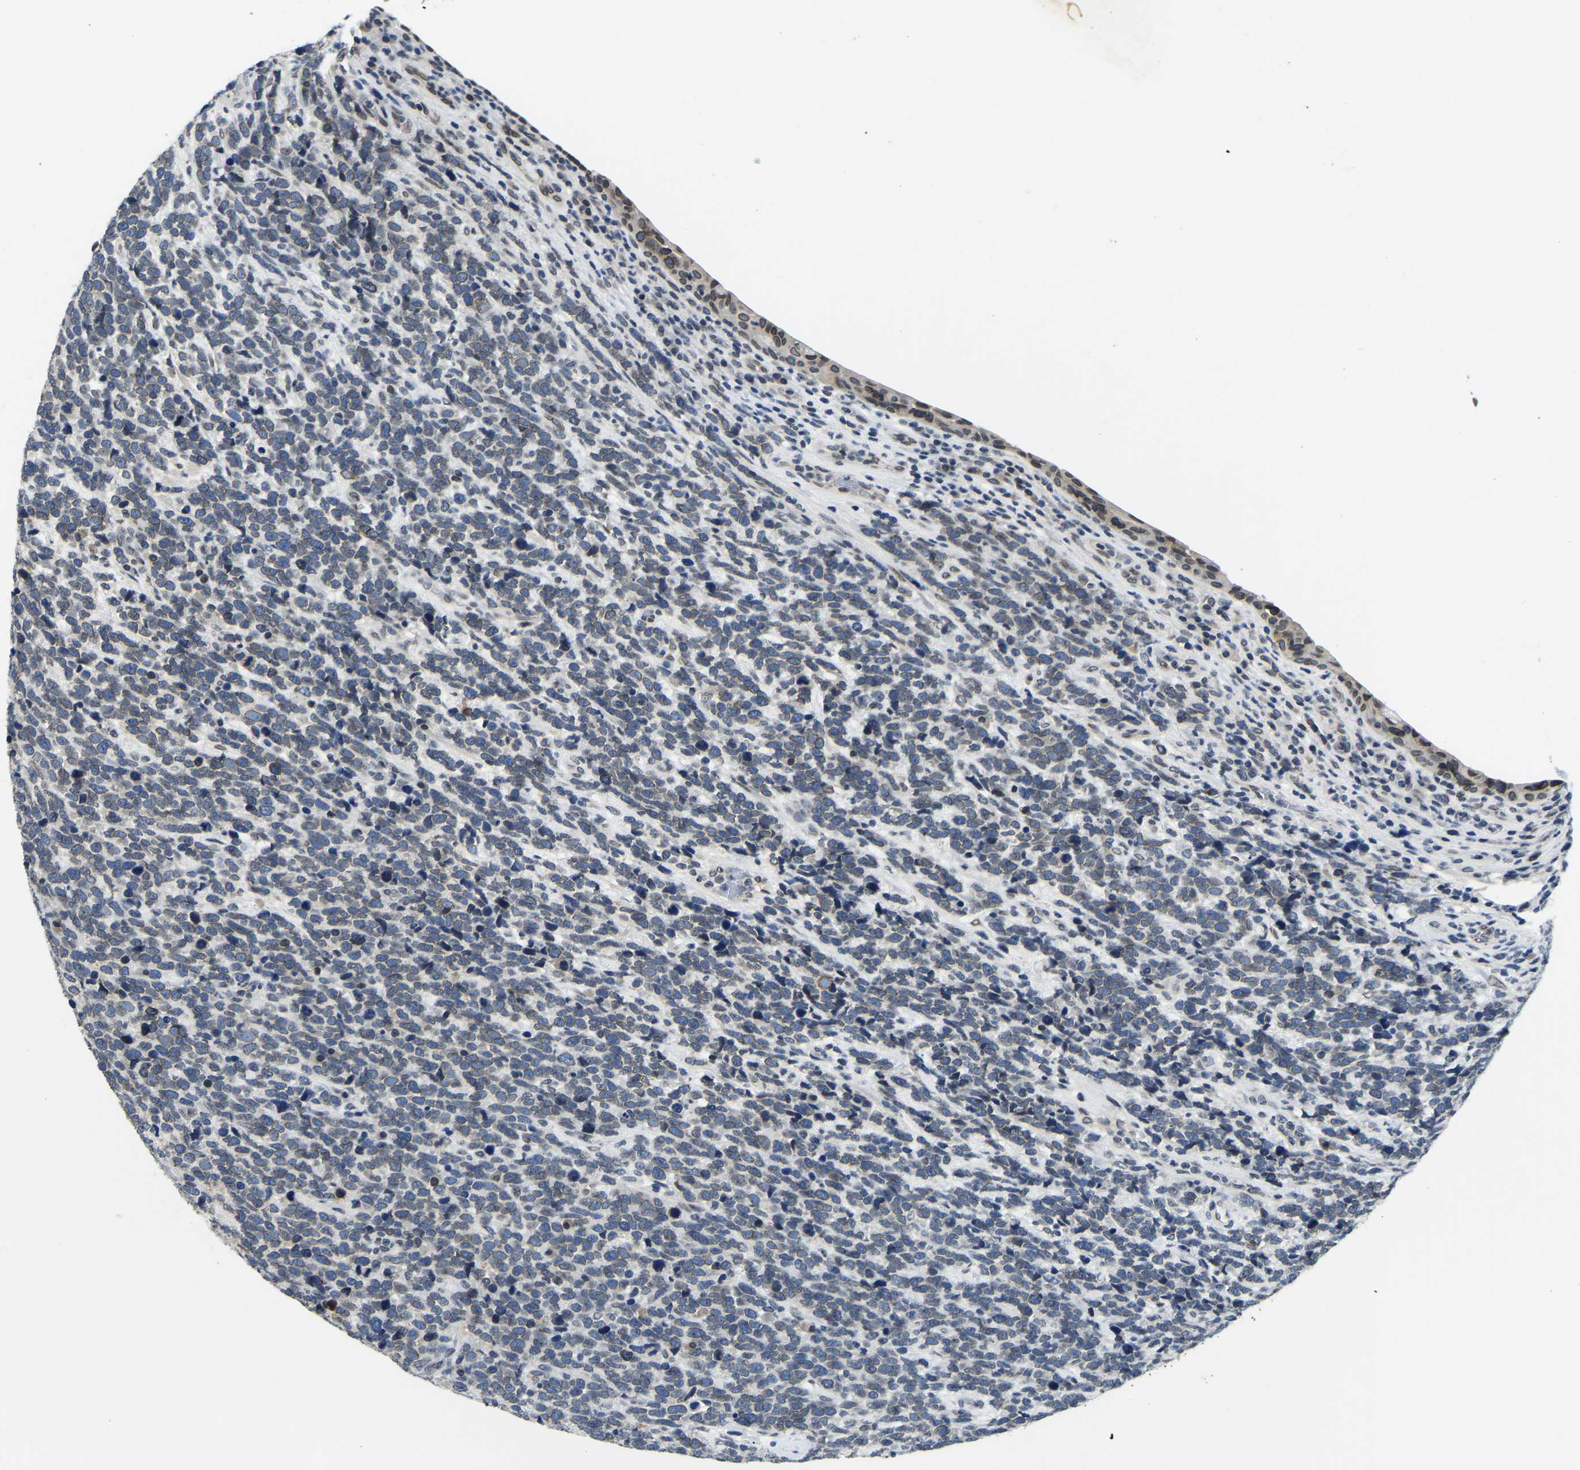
{"staining": {"intensity": "weak", "quantity": ">75%", "location": "cytoplasmic/membranous,nuclear"}, "tissue": "urothelial cancer", "cell_type": "Tumor cells", "image_type": "cancer", "snomed": [{"axis": "morphology", "description": "Urothelial carcinoma, High grade"}, {"axis": "topography", "description": "Urinary bladder"}], "caption": "Immunohistochemistry (IHC) photomicrograph of urothelial cancer stained for a protein (brown), which displays low levels of weak cytoplasmic/membranous and nuclear positivity in approximately >75% of tumor cells.", "gene": "RANBP2", "patient": {"sex": "female", "age": 82}}